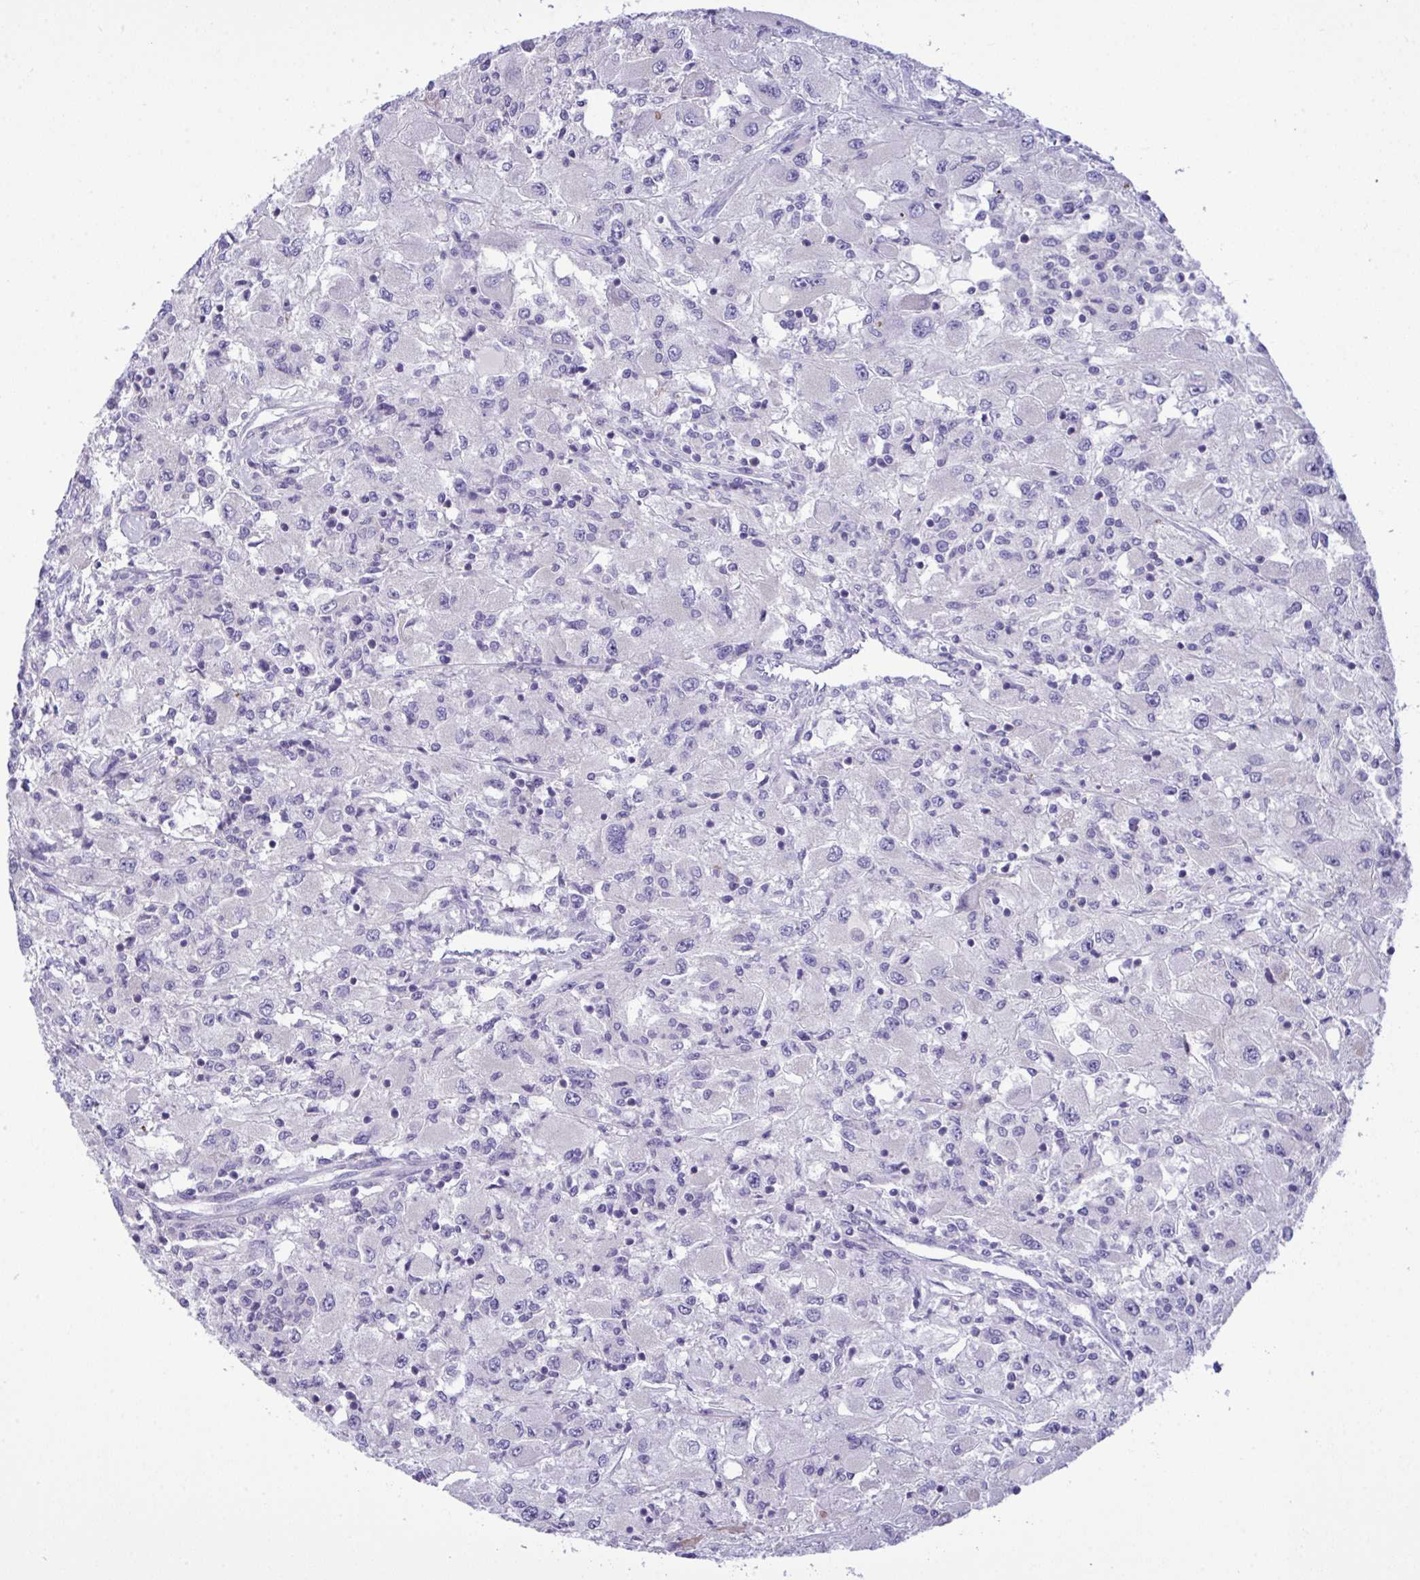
{"staining": {"intensity": "negative", "quantity": "none", "location": "none"}, "tissue": "renal cancer", "cell_type": "Tumor cells", "image_type": "cancer", "snomed": [{"axis": "morphology", "description": "Adenocarcinoma, NOS"}, {"axis": "topography", "description": "Kidney"}], "caption": "Immunohistochemistry (IHC) histopathology image of neoplastic tissue: adenocarcinoma (renal) stained with DAB displays no significant protein expression in tumor cells.", "gene": "WDR97", "patient": {"sex": "female", "age": 67}}